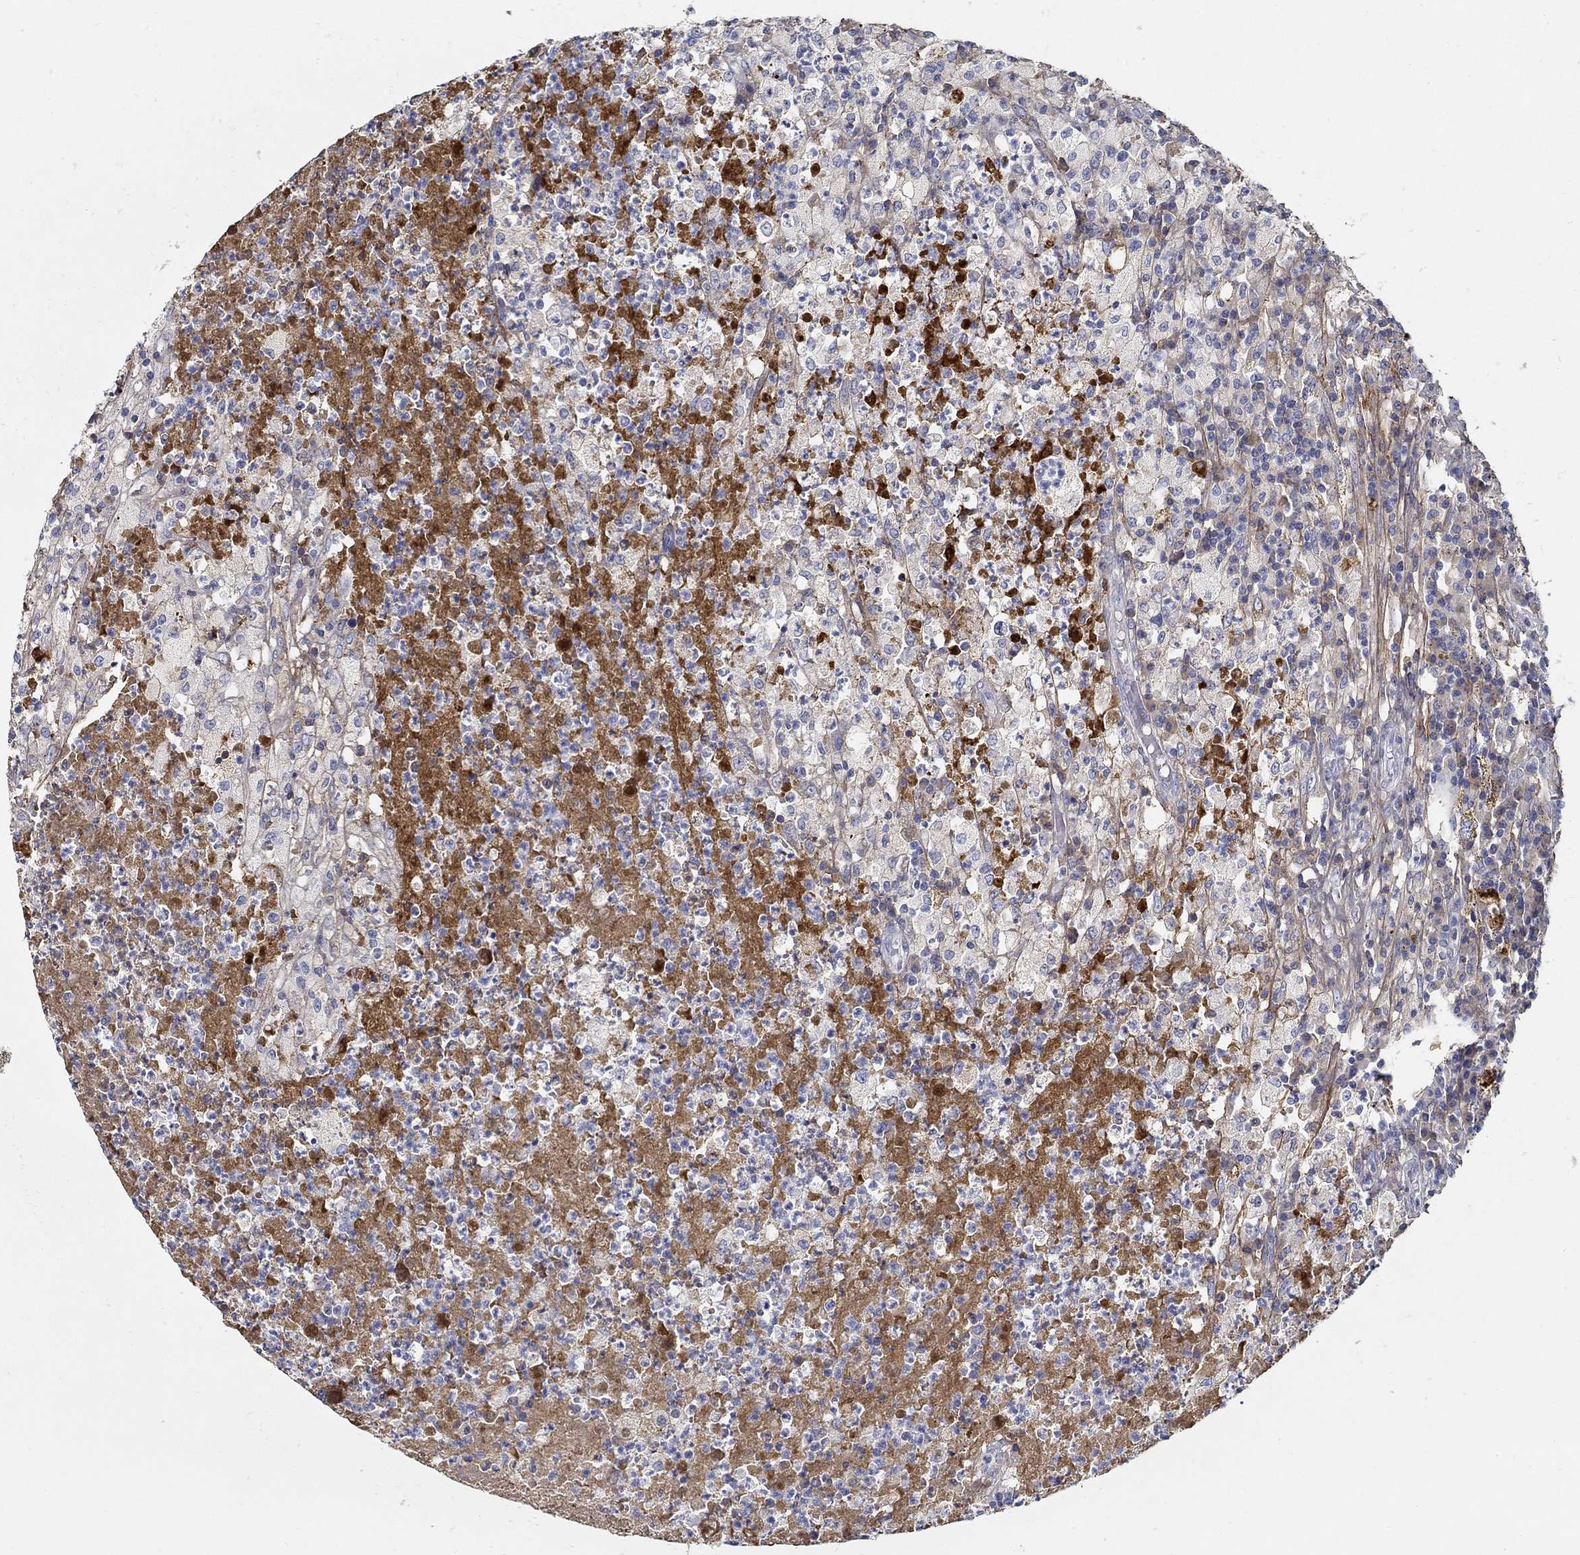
{"staining": {"intensity": "negative", "quantity": "none", "location": "none"}, "tissue": "testis cancer", "cell_type": "Tumor cells", "image_type": "cancer", "snomed": [{"axis": "morphology", "description": "Necrosis, NOS"}, {"axis": "morphology", "description": "Carcinoma, Embryonal, NOS"}, {"axis": "topography", "description": "Testis"}], "caption": "Photomicrograph shows no protein positivity in tumor cells of testis cancer (embryonal carcinoma) tissue. (DAB (3,3'-diaminobenzidine) immunohistochemistry with hematoxylin counter stain).", "gene": "TGFBI", "patient": {"sex": "male", "age": 19}}